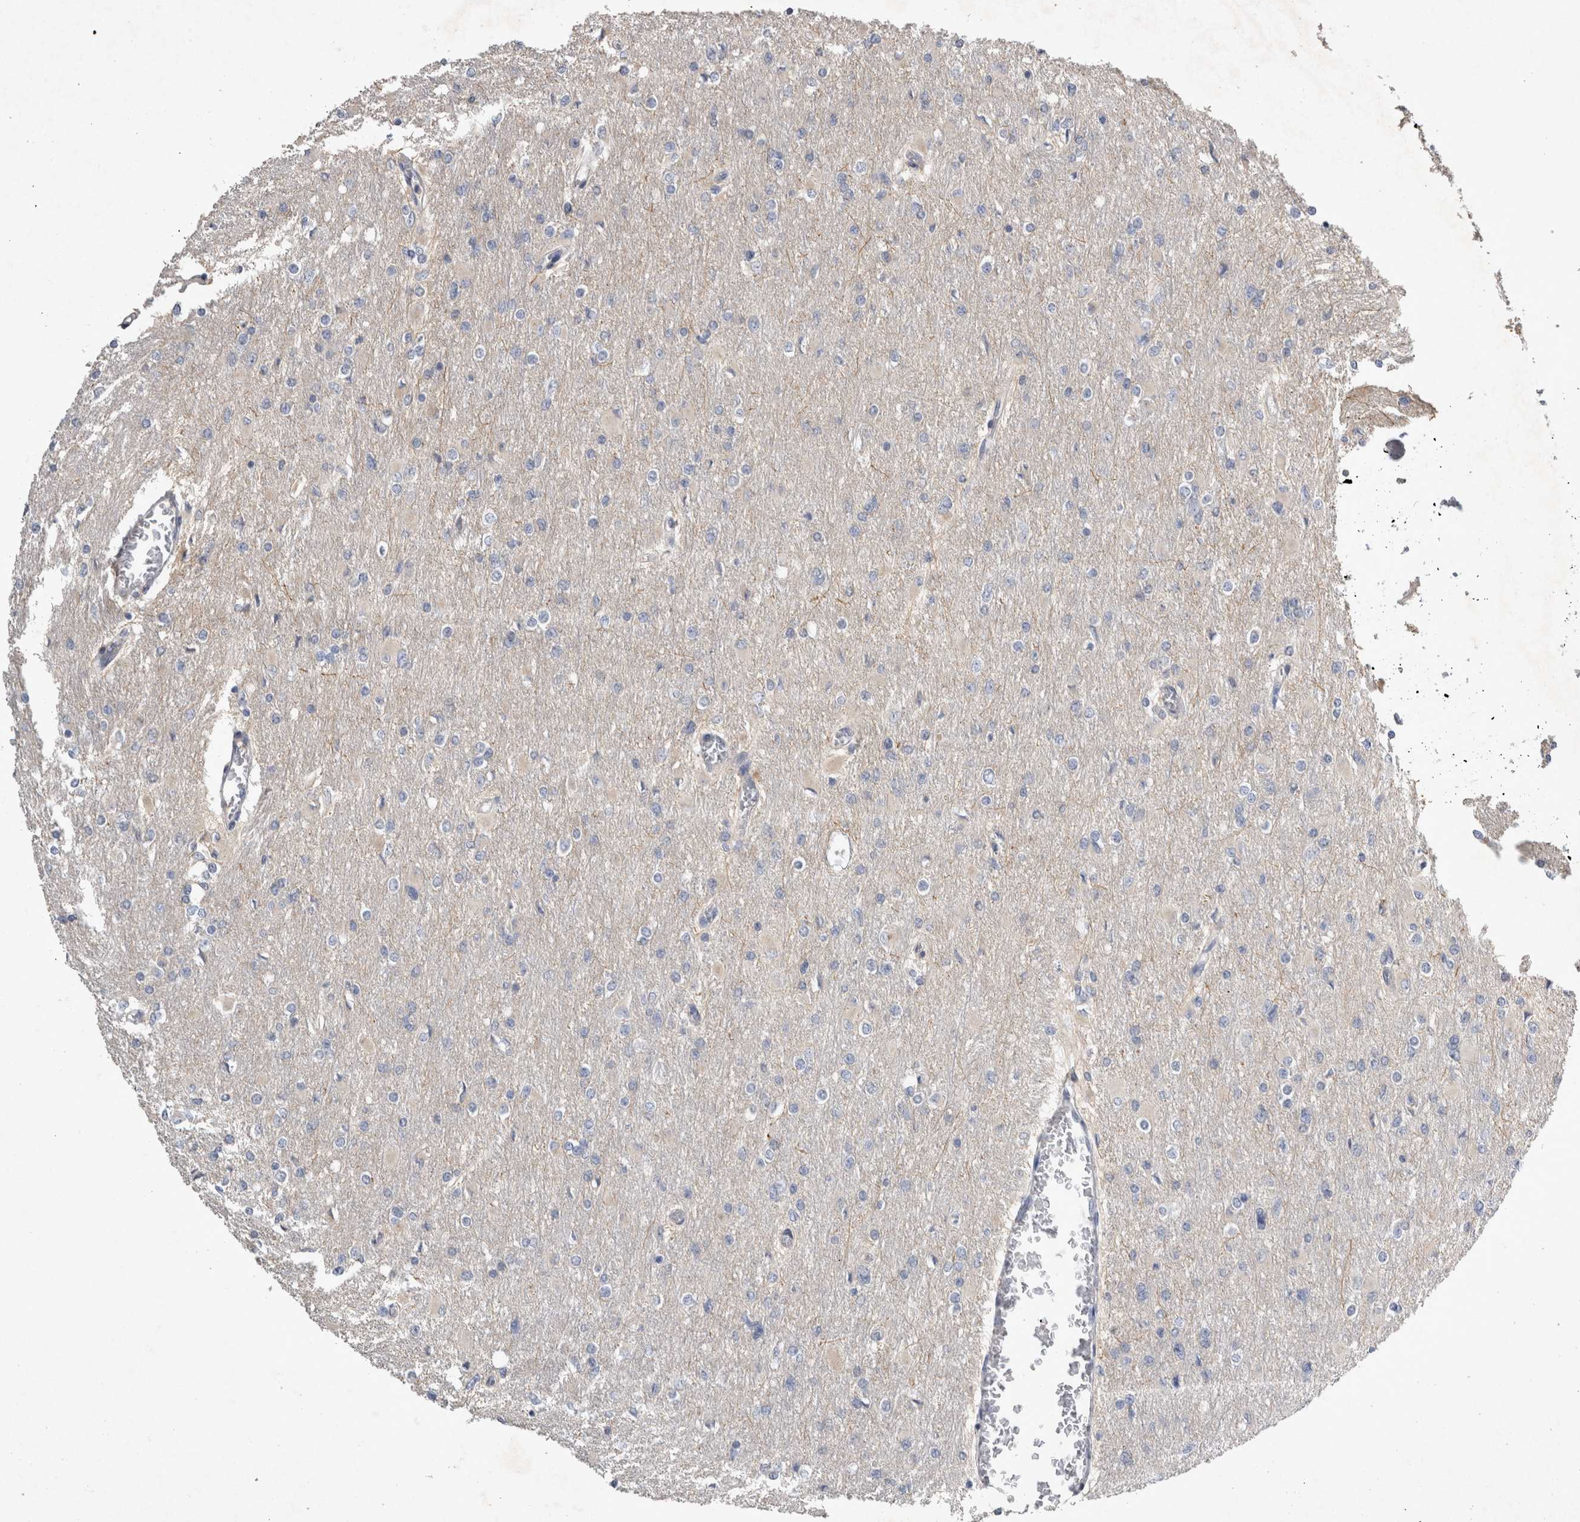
{"staining": {"intensity": "negative", "quantity": "none", "location": "none"}, "tissue": "glioma", "cell_type": "Tumor cells", "image_type": "cancer", "snomed": [{"axis": "morphology", "description": "Glioma, malignant, High grade"}, {"axis": "topography", "description": "Cerebral cortex"}], "caption": "A high-resolution photomicrograph shows IHC staining of malignant glioma (high-grade), which exhibits no significant expression in tumor cells.", "gene": "SLC22A11", "patient": {"sex": "female", "age": 36}}